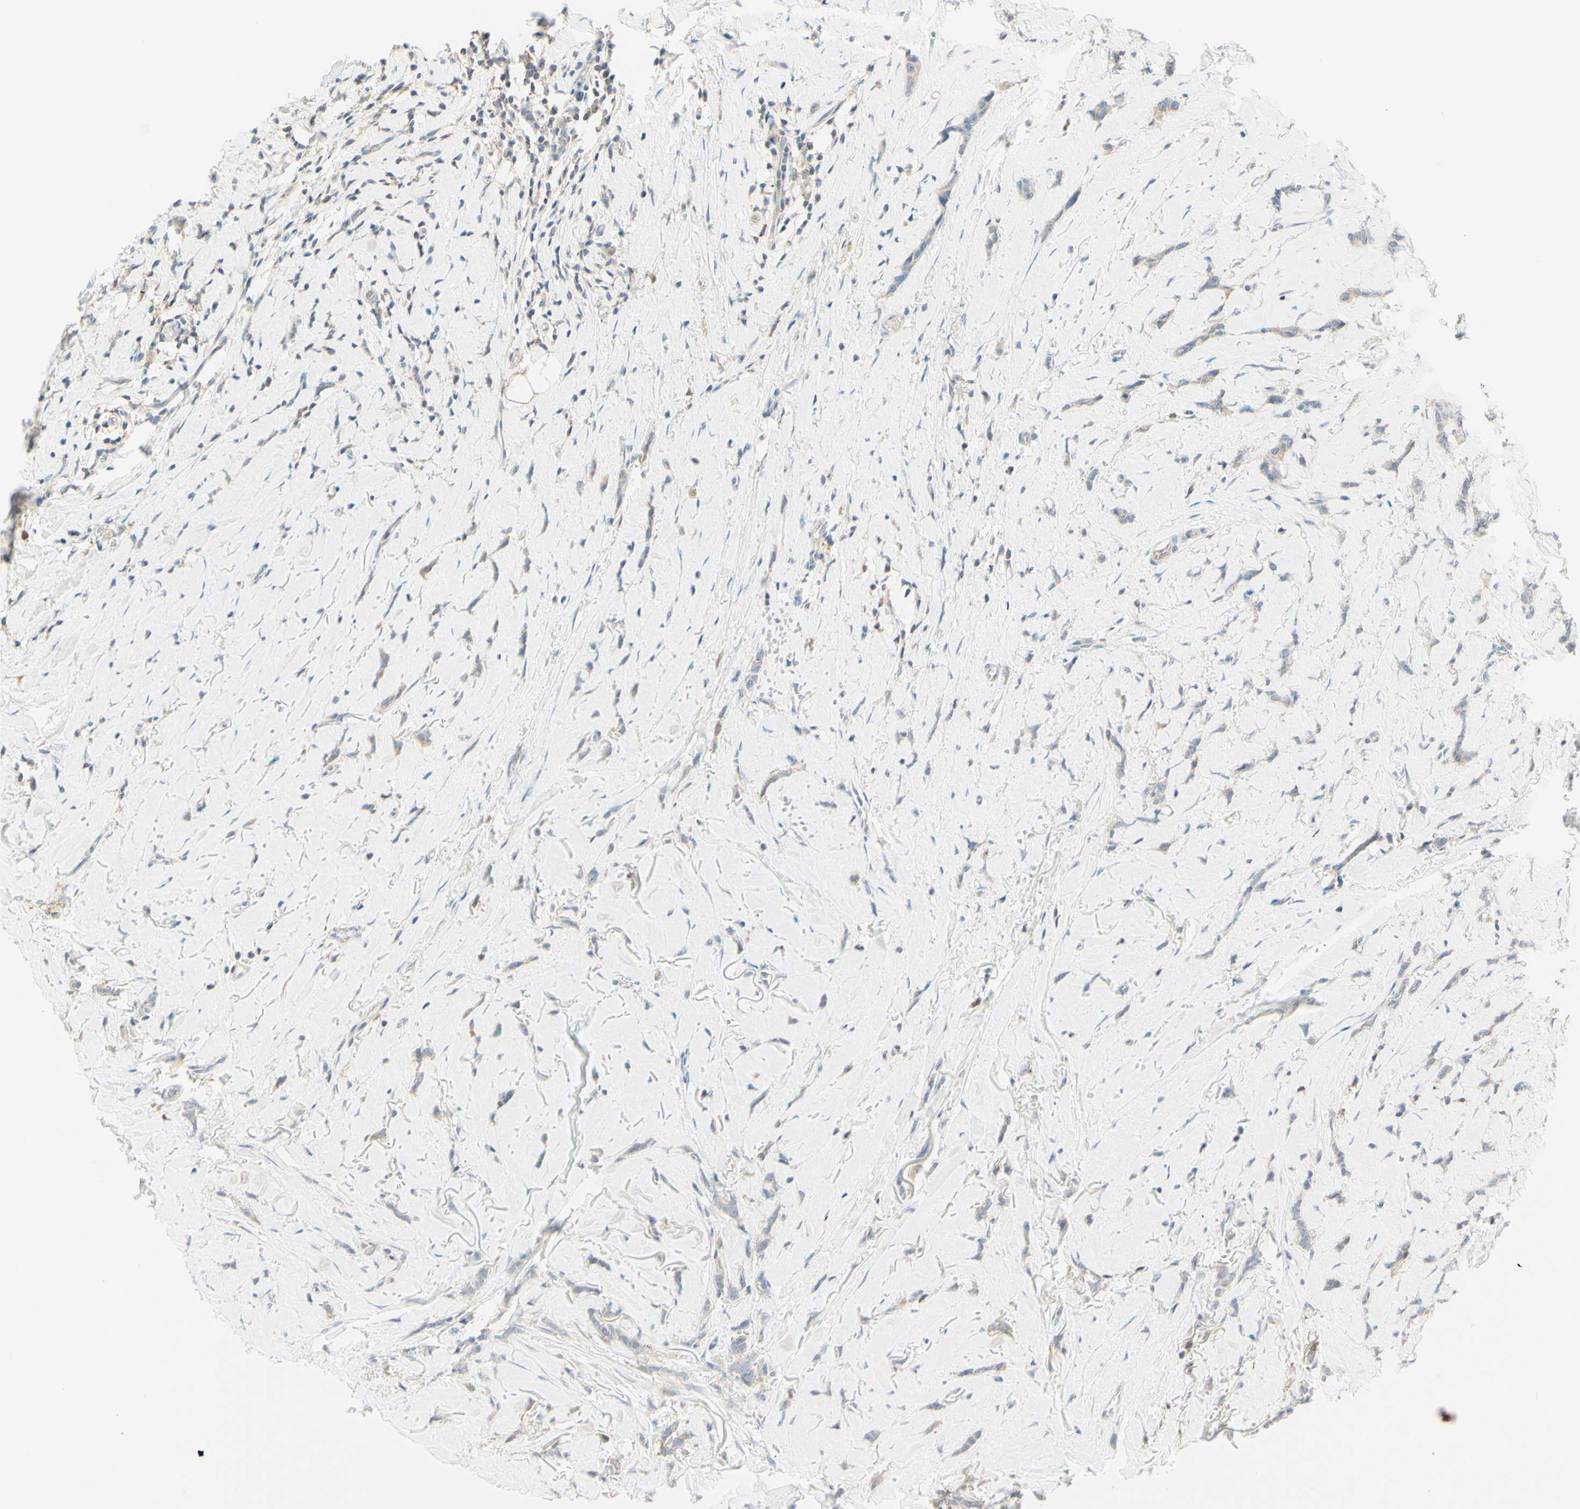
{"staining": {"intensity": "weak", "quantity": "<25%", "location": "cytoplasmic/membranous"}, "tissue": "breast cancer", "cell_type": "Tumor cells", "image_type": "cancer", "snomed": [{"axis": "morphology", "description": "Lobular carcinoma"}, {"axis": "topography", "description": "Skin"}, {"axis": "topography", "description": "Breast"}], "caption": "An IHC histopathology image of lobular carcinoma (breast) is shown. There is no staining in tumor cells of lobular carcinoma (breast).", "gene": "MTM1", "patient": {"sex": "female", "age": 46}}